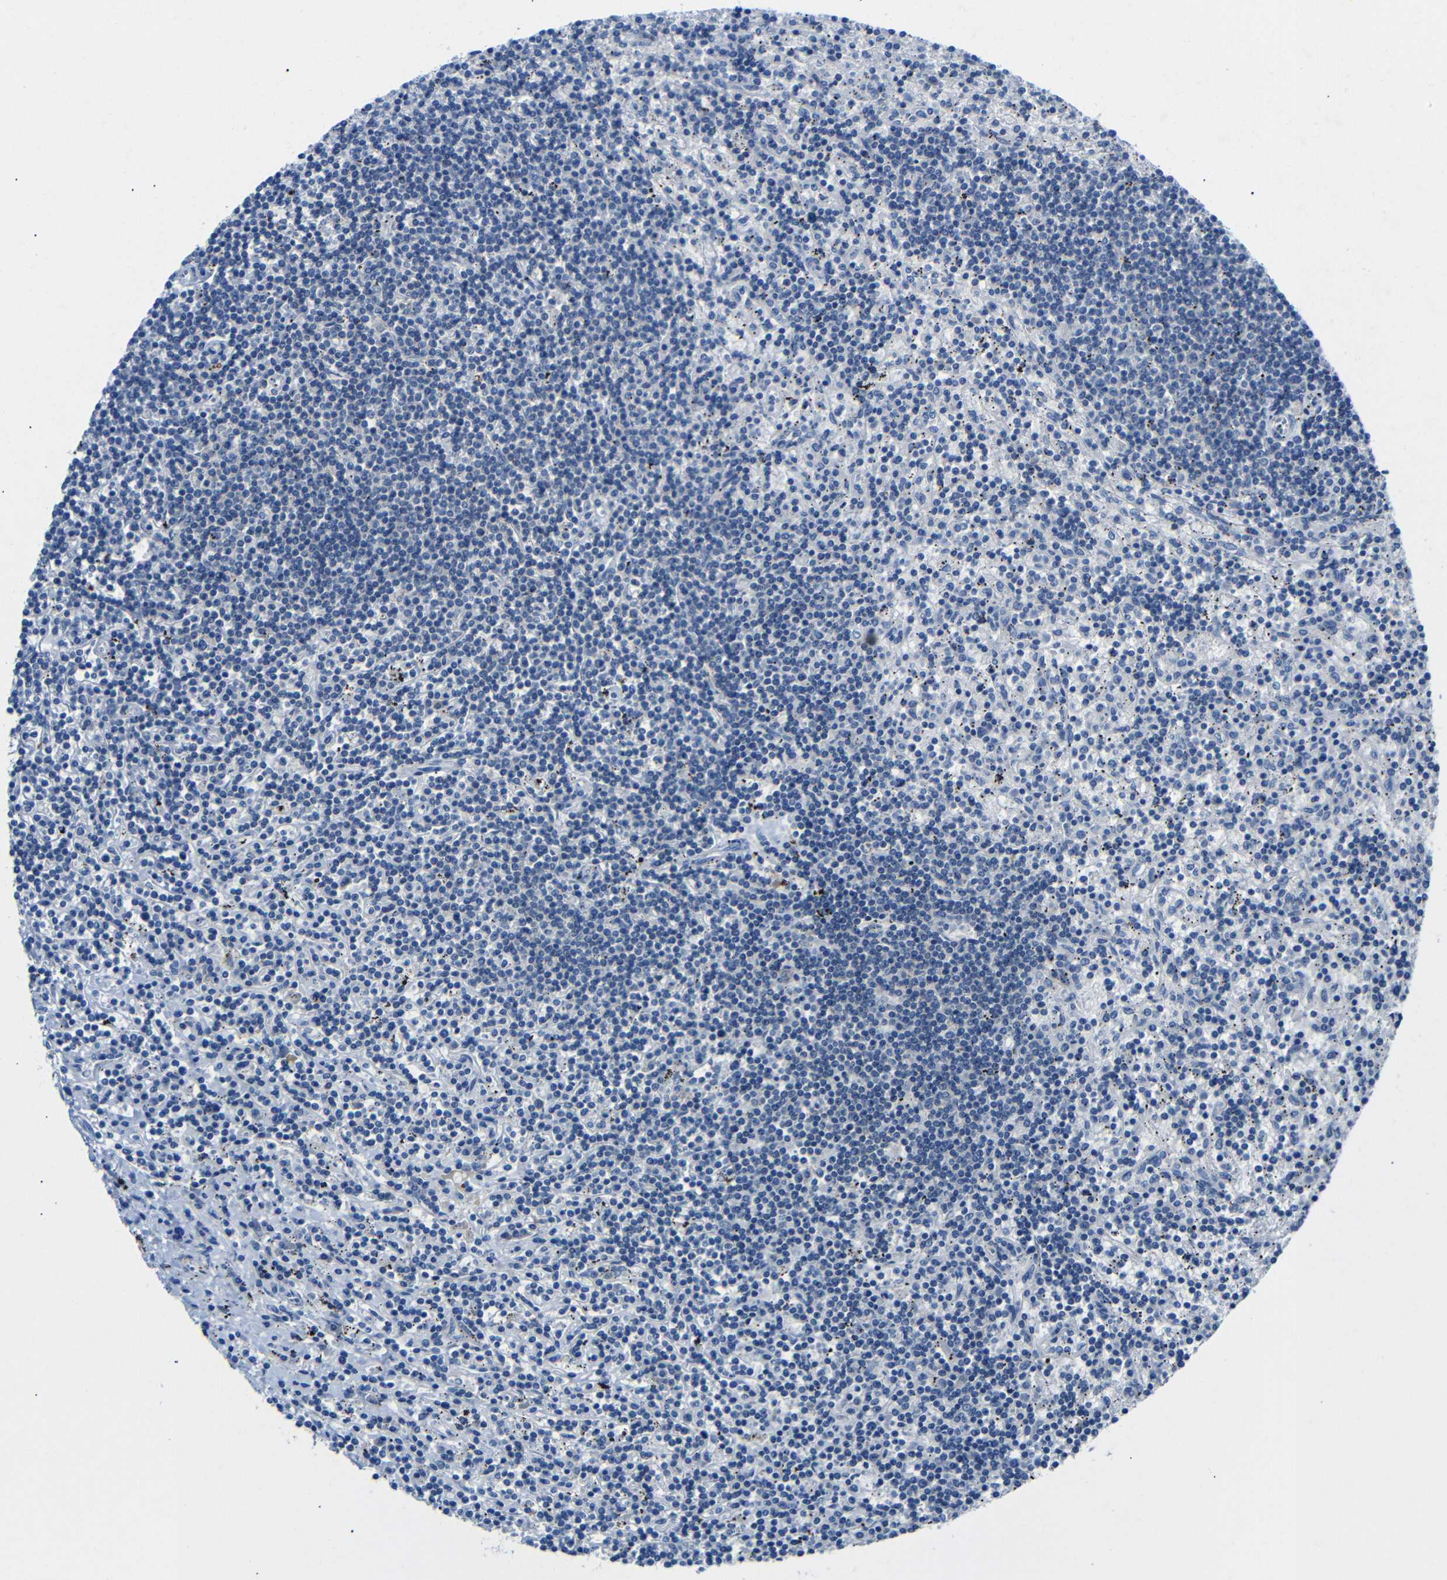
{"staining": {"intensity": "negative", "quantity": "none", "location": "none"}, "tissue": "lymphoma", "cell_type": "Tumor cells", "image_type": "cancer", "snomed": [{"axis": "morphology", "description": "Malignant lymphoma, non-Hodgkin's type, Low grade"}, {"axis": "topography", "description": "Spleen"}], "caption": "The photomicrograph reveals no significant positivity in tumor cells of lymphoma. (DAB (3,3'-diaminobenzidine) immunohistochemistry, high magnification).", "gene": "DCP1A", "patient": {"sex": "male", "age": 76}}